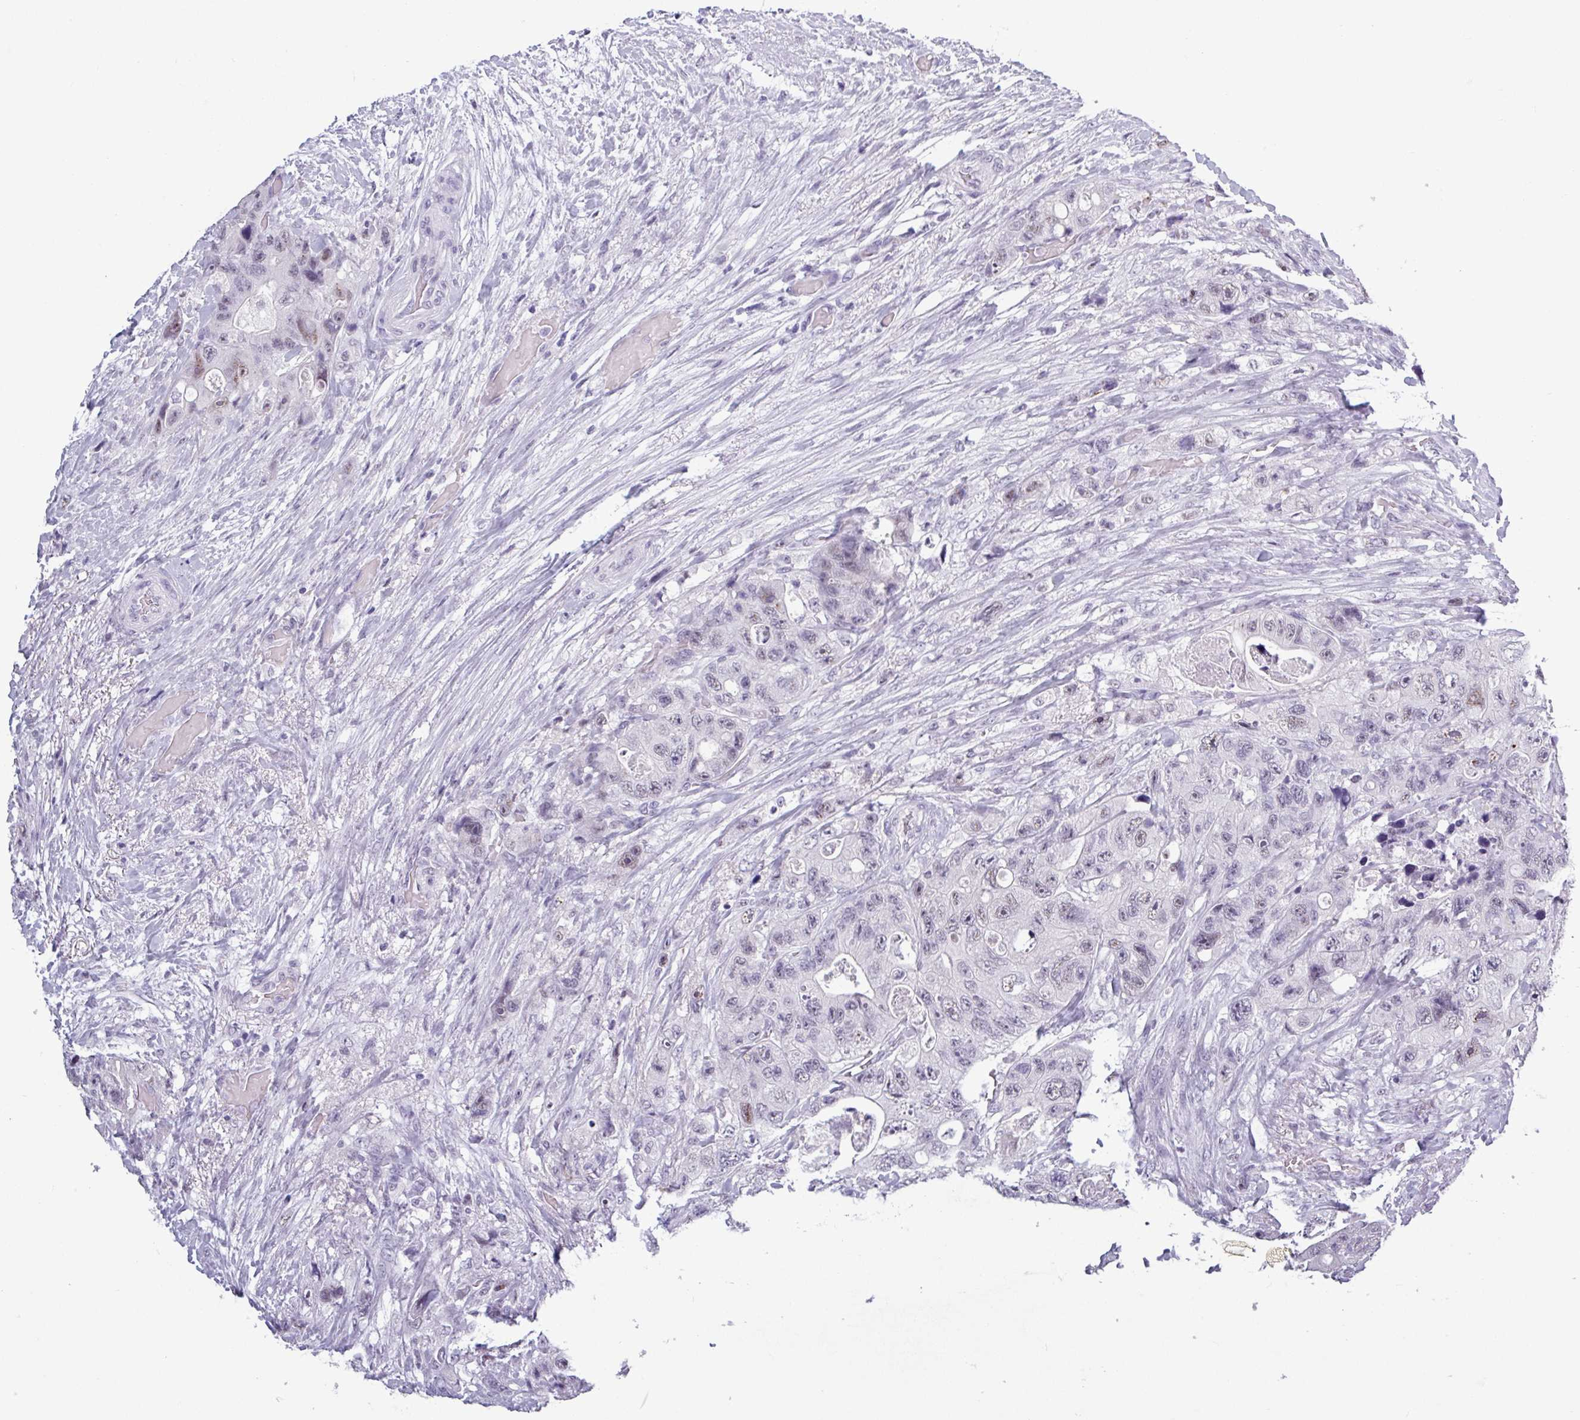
{"staining": {"intensity": "weak", "quantity": "<25%", "location": "nuclear"}, "tissue": "colorectal cancer", "cell_type": "Tumor cells", "image_type": "cancer", "snomed": [{"axis": "morphology", "description": "Adenocarcinoma, NOS"}, {"axis": "topography", "description": "Colon"}], "caption": "The immunohistochemistry (IHC) histopathology image has no significant positivity in tumor cells of colorectal cancer tissue.", "gene": "SRGAP1", "patient": {"sex": "female", "age": 46}}